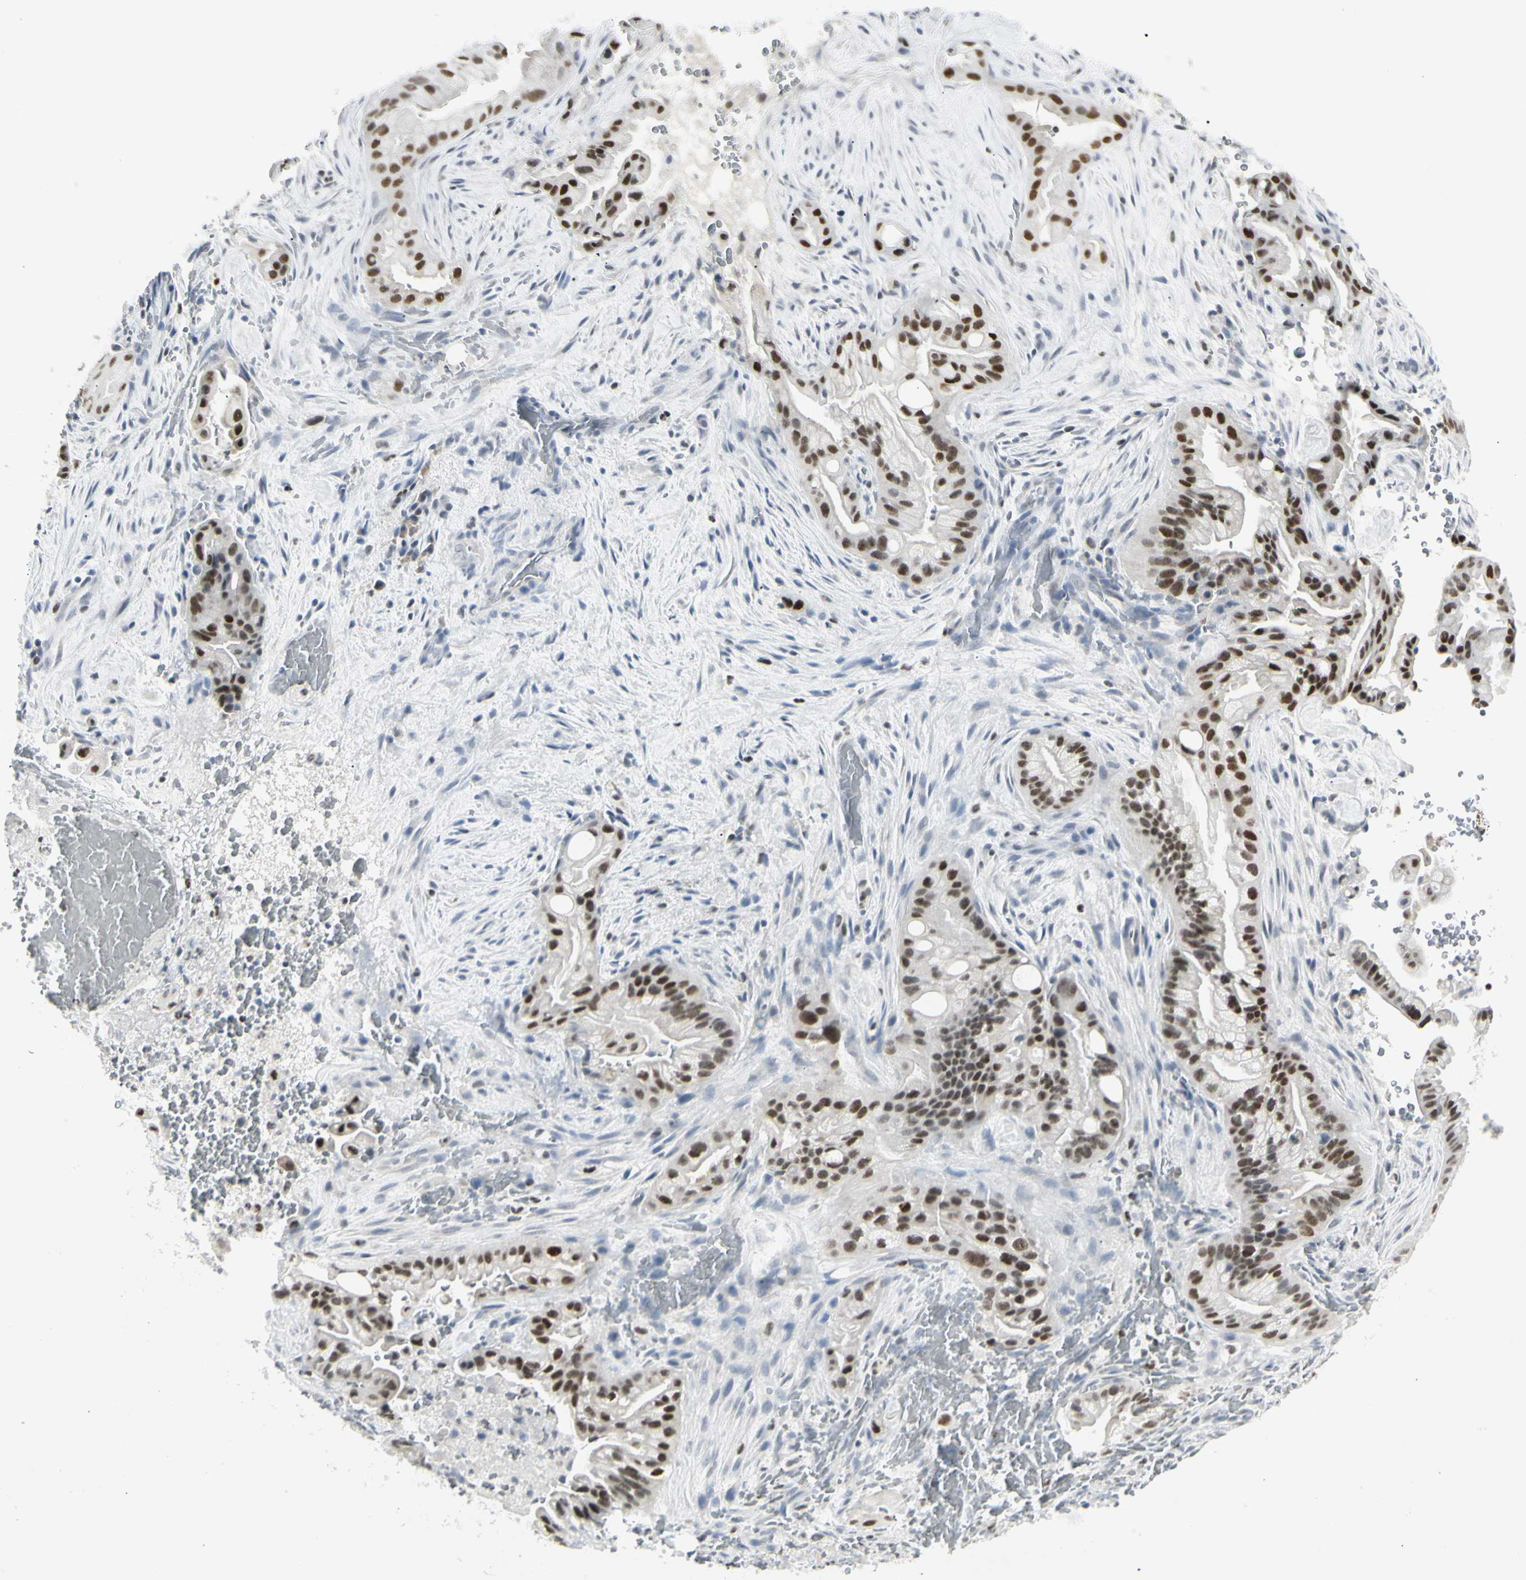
{"staining": {"intensity": "strong", "quantity": ">75%", "location": "nuclear"}, "tissue": "liver cancer", "cell_type": "Tumor cells", "image_type": "cancer", "snomed": [{"axis": "morphology", "description": "Cholangiocarcinoma"}, {"axis": "topography", "description": "Liver"}], "caption": "IHC (DAB (3,3'-diaminobenzidine)) staining of human liver cholangiocarcinoma shows strong nuclear protein positivity in approximately >75% of tumor cells. Nuclei are stained in blue.", "gene": "ZBTB7B", "patient": {"sex": "female", "age": 68}}